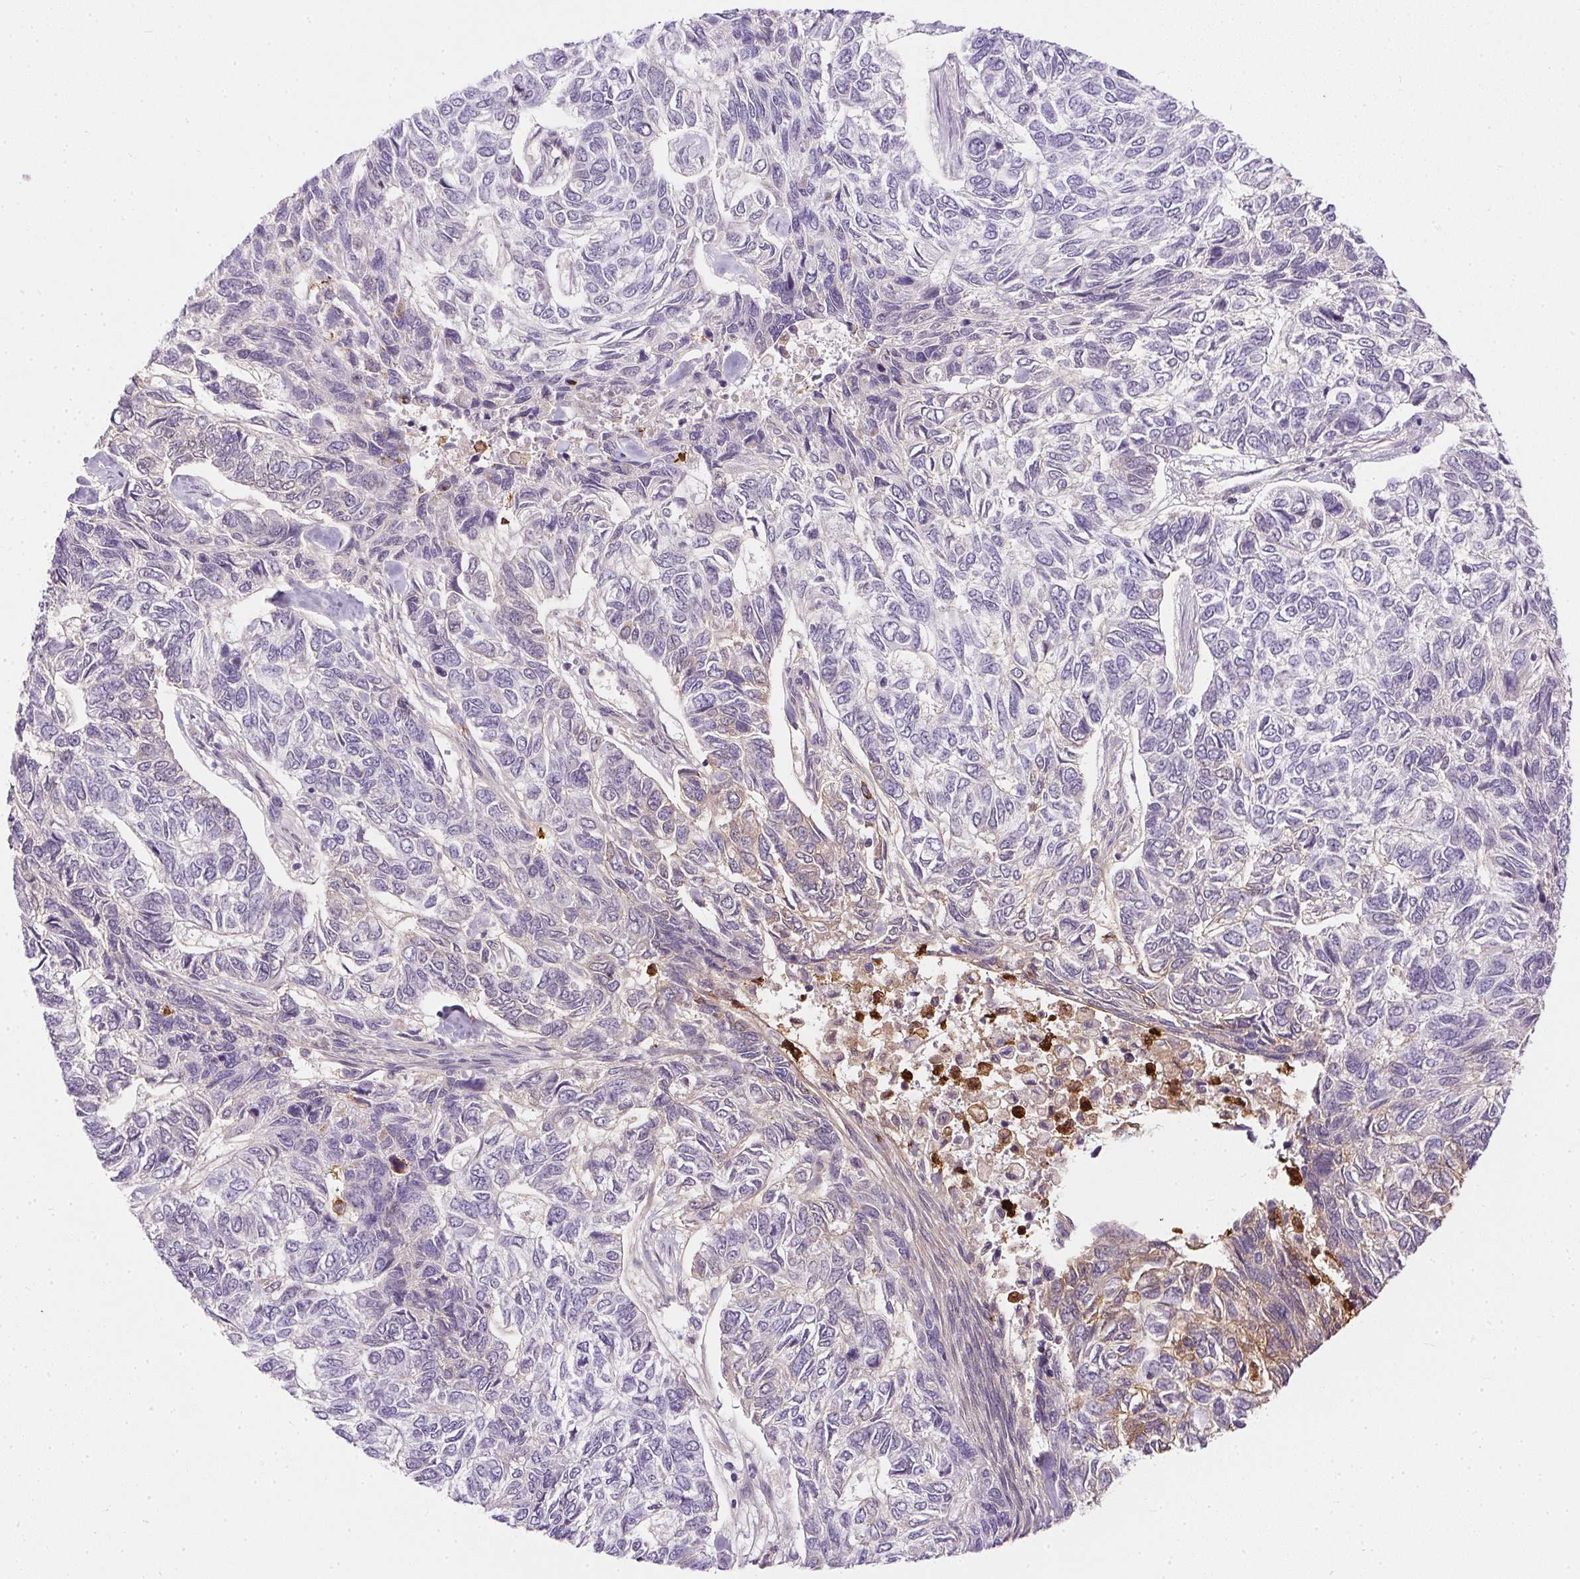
{"staining": {"intensity": "weak", "quantity": "<25%", "location": "cytoplasmic/membranous"}, "tissue": "skin cancer", "cell_type": "Tumor cells", "image_type": "cancer", "snomed": [{"axis": "morphology", "description": "Basal cell carcinoma"}, {"axis": "topography", "description": "Skin"}], "caption": "Immunohistochemistry (IHC) image of neoplastic tissue: human basal cell carcinoma (skin) stained with DAB shows no significant protein positivity in tumor cells. (Stains: DAB (3,3'-diaminobenzidine) immunohistochemistry with hematoxylin counter stain, Microscopy: brightfield microscopy at high magnification).", "gene": "ORM1", "patient": {"sex": "female", "age": 65}}